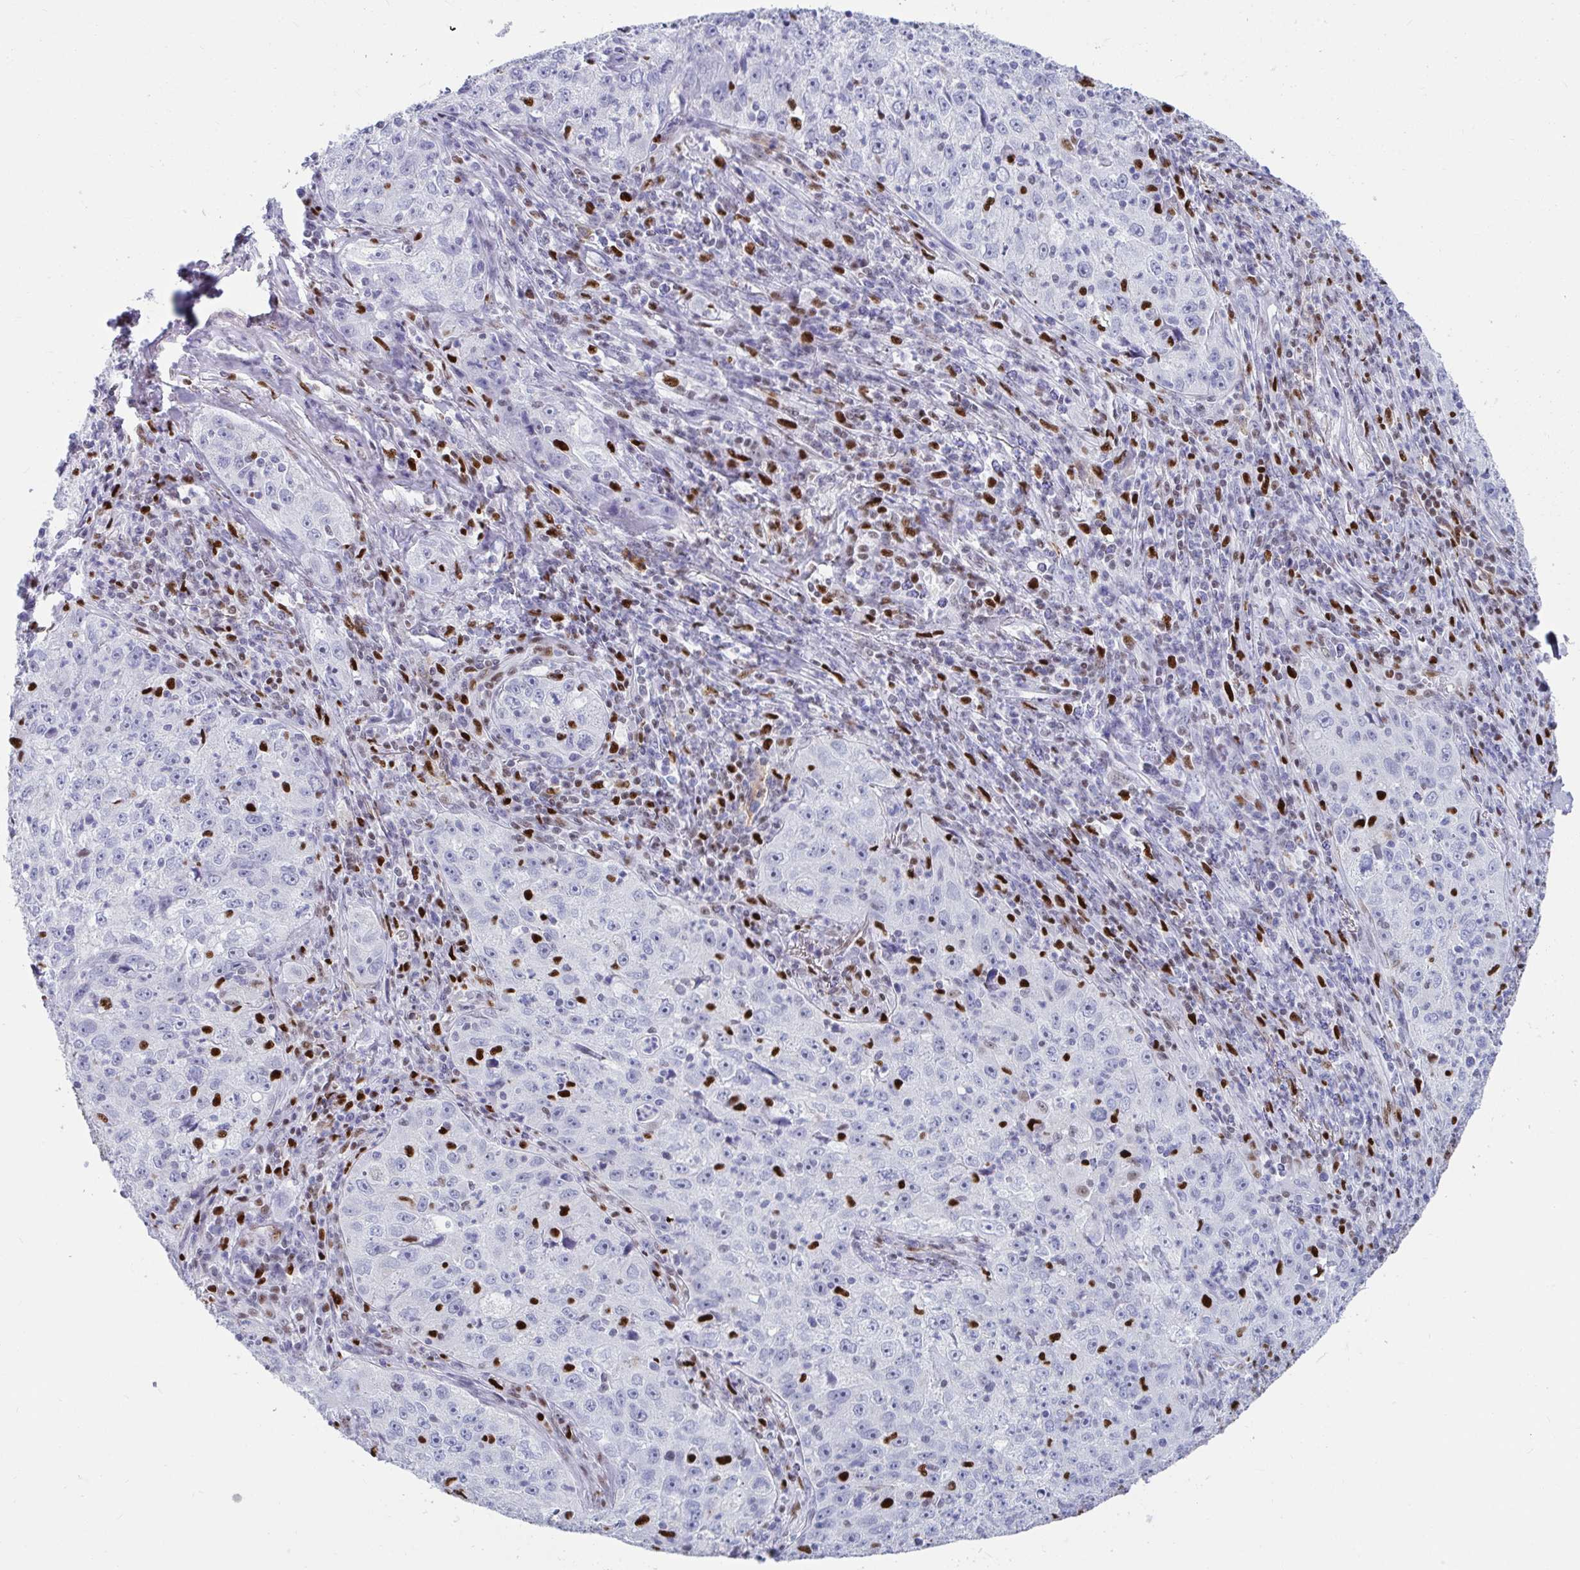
{"staining": {"intensity": "negative", "quantity": "none", "location": "none"}, "tissue": "lung cancer", "cell_type": "Tumor cells", "image_type": "cancer", "snomed": [{"axis": "morphology", "description": "Squamous cell carcinoma, NOS"}, {"axis": "topography", "description": "Lung"}], "caption": "This photomicrograph is of lung squamous cell carcinoma stained with immunohistochemistry to label a protein in brown with the nuclei are counter-stained blue. There is no positivity in tumor cells.", "gene": "ZNF586", "patient": {"sex": "male", "age": 71}}